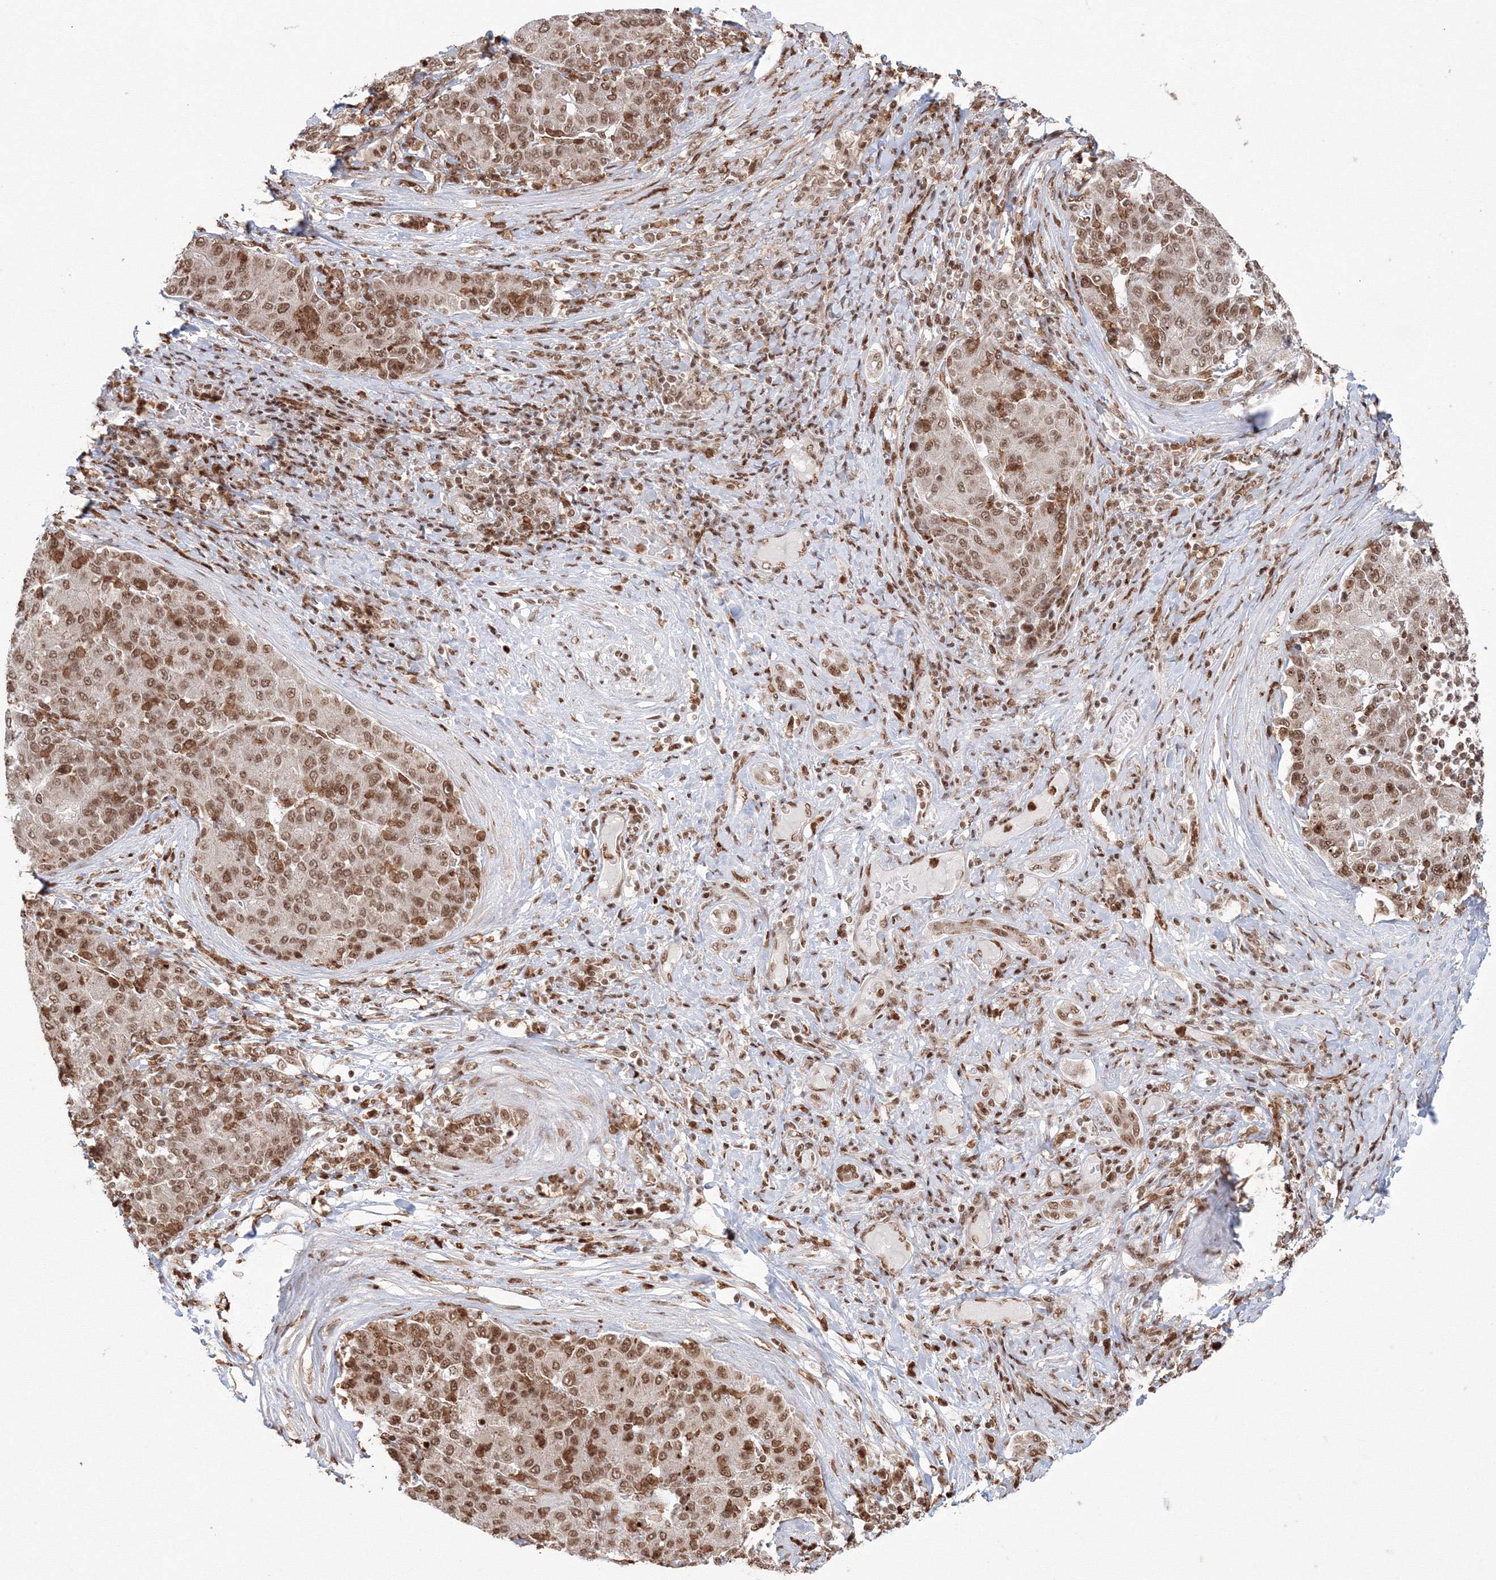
{"staining": {"intensity": "moderate", "quantity": ">75%", "location": "nuclear"}, "tissue": "liver cancer", "cell_type": "Tumor cells", "image_type": "cancer", "snomed": [{"axis": "morphology", "description": "Carcinoma, Hepatocellular, NOS"}, {"axis": "topography", "description": "Liver"}], "caption": "Approximately >75% of tumor cells in human hepatocellular carcinoma (liver) show moderate nuclear protein expression as visualized by brown immunohistochemical staining.", "gene": "KIF20A", "patient": {"sex": "male", "age": 65}}